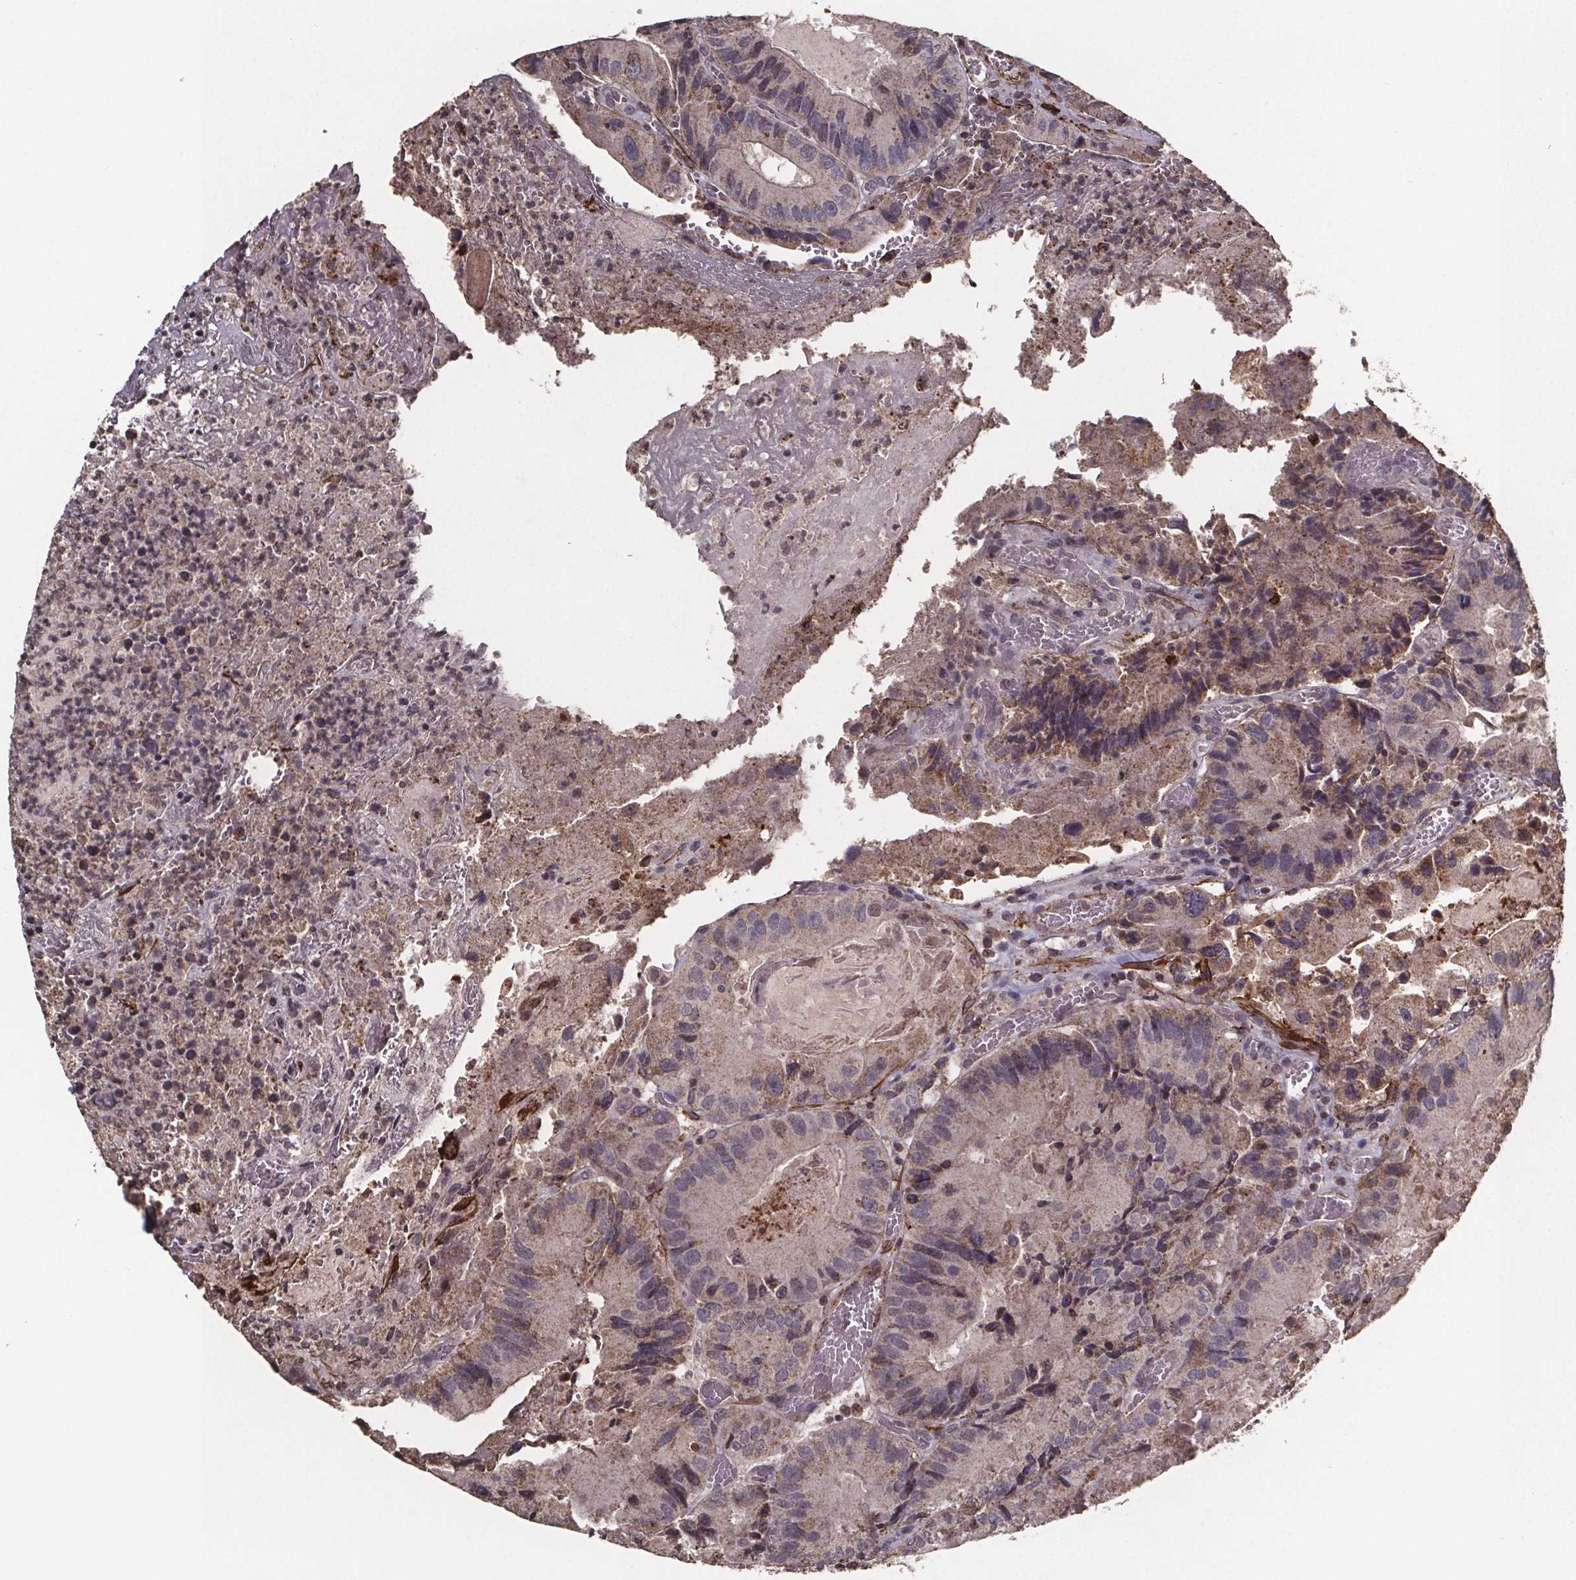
{"staining": {"intensity": "weak", "quantity": "<25%", "location": "cytoplasmic/membranous"}, "tissue": "colorectal cancer", "cell_type": "Tumor cells", "image_type": "cancer", "snomed": [{"axis": "morphology", "description": "Adenocarcinoma, NOS"}, {"axis": "topography", "description": "Colon"}], "caption": "Immunohistochemical staining of human colorectal adenocarcinoma reveals no significant staining in tumor cells. (Brightfield microscopy of DAB IHC at high magnification).", "gene": "PALLD", "patient": {"sex": "female", "age": 86}}